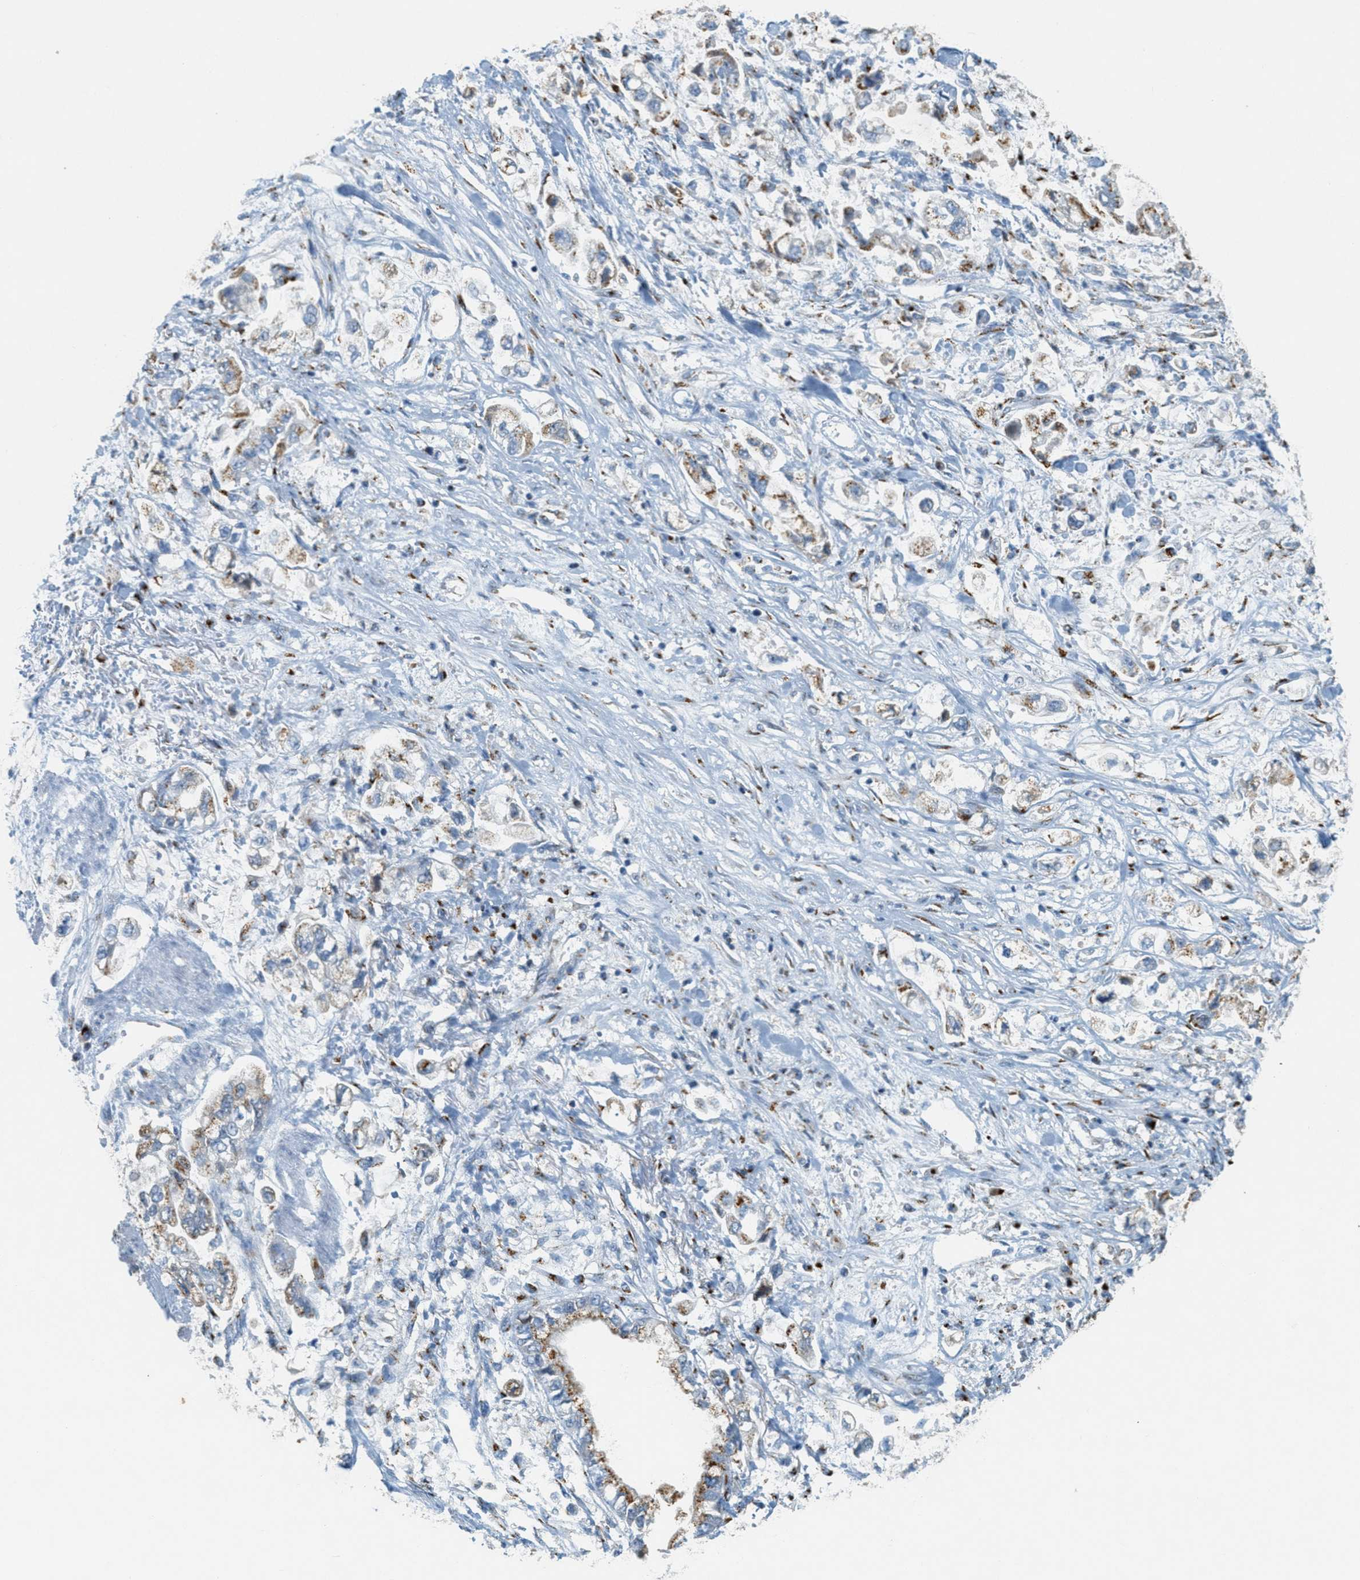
{"staining": {"intensity": "moderate", "quantity": ">75%", "location": "cytoplasmic/membranous"}, "tissue": "stomach cancer", "cell_type": "Tumor cells", "image_type": "cancer", "snomed": [{"axis": "morphology", "description": "Normal tissue, NOS"}, {"axis": "morphology", "description": "Adenocarcinoma, NOS"}, {"axis": "topography", "description": "Stomach"}], "caption": "Immunohistochemical staining of adenocarcinoma (stomach) exhibits moderate cytoplasmic/membranous protein positivity in approximately >75% of tumor cells. (DAB IHC, brown staining for protein, blue staining for nuclei).", "gene": "ENTPD4", "patient": {"sex": "male", "age": 62}}